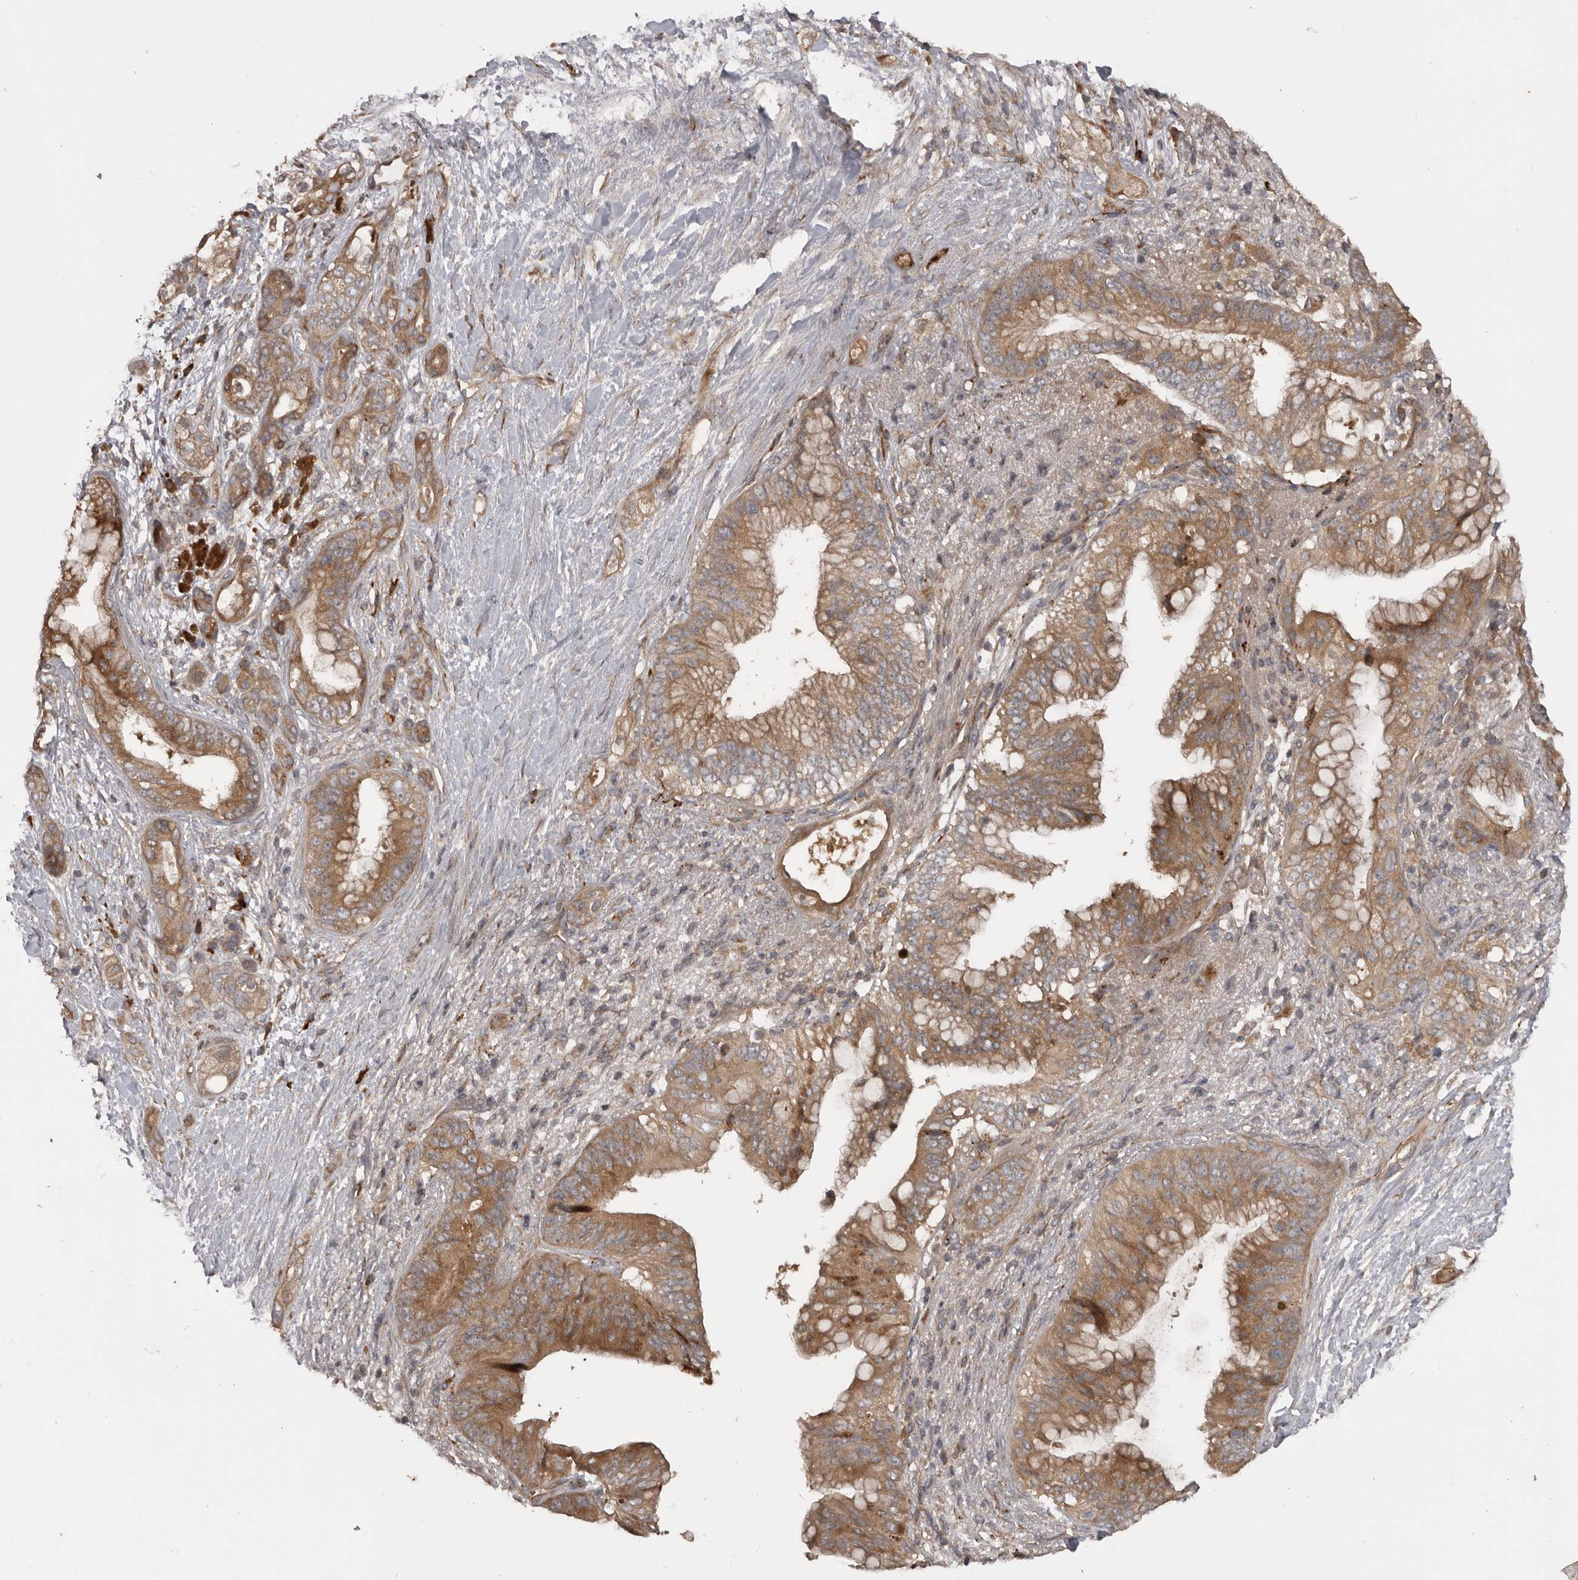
{"staining": {"intensity": "moderate", "quantity": ">75%", "location": "cytoplasmic/membranous"}, "tissue": "pancreatic cancer", "cell_type": "Tumor cells", "image_type": "cancer", "snomed": [{"axis": "morphology", "description": "Adenocarcinoma, NOS"}, {"axis": "topography", "description": "Pancreas"}], "caption": "This histopathology image exhibits immunohistochemistry staining of human pancreatic cancer, with medium moderate cytoplasmic/membranous expression in about >75% of tumor cells.", "gene": "RAB3GAP2", "patient": {"sex": "male", "age": 53}}